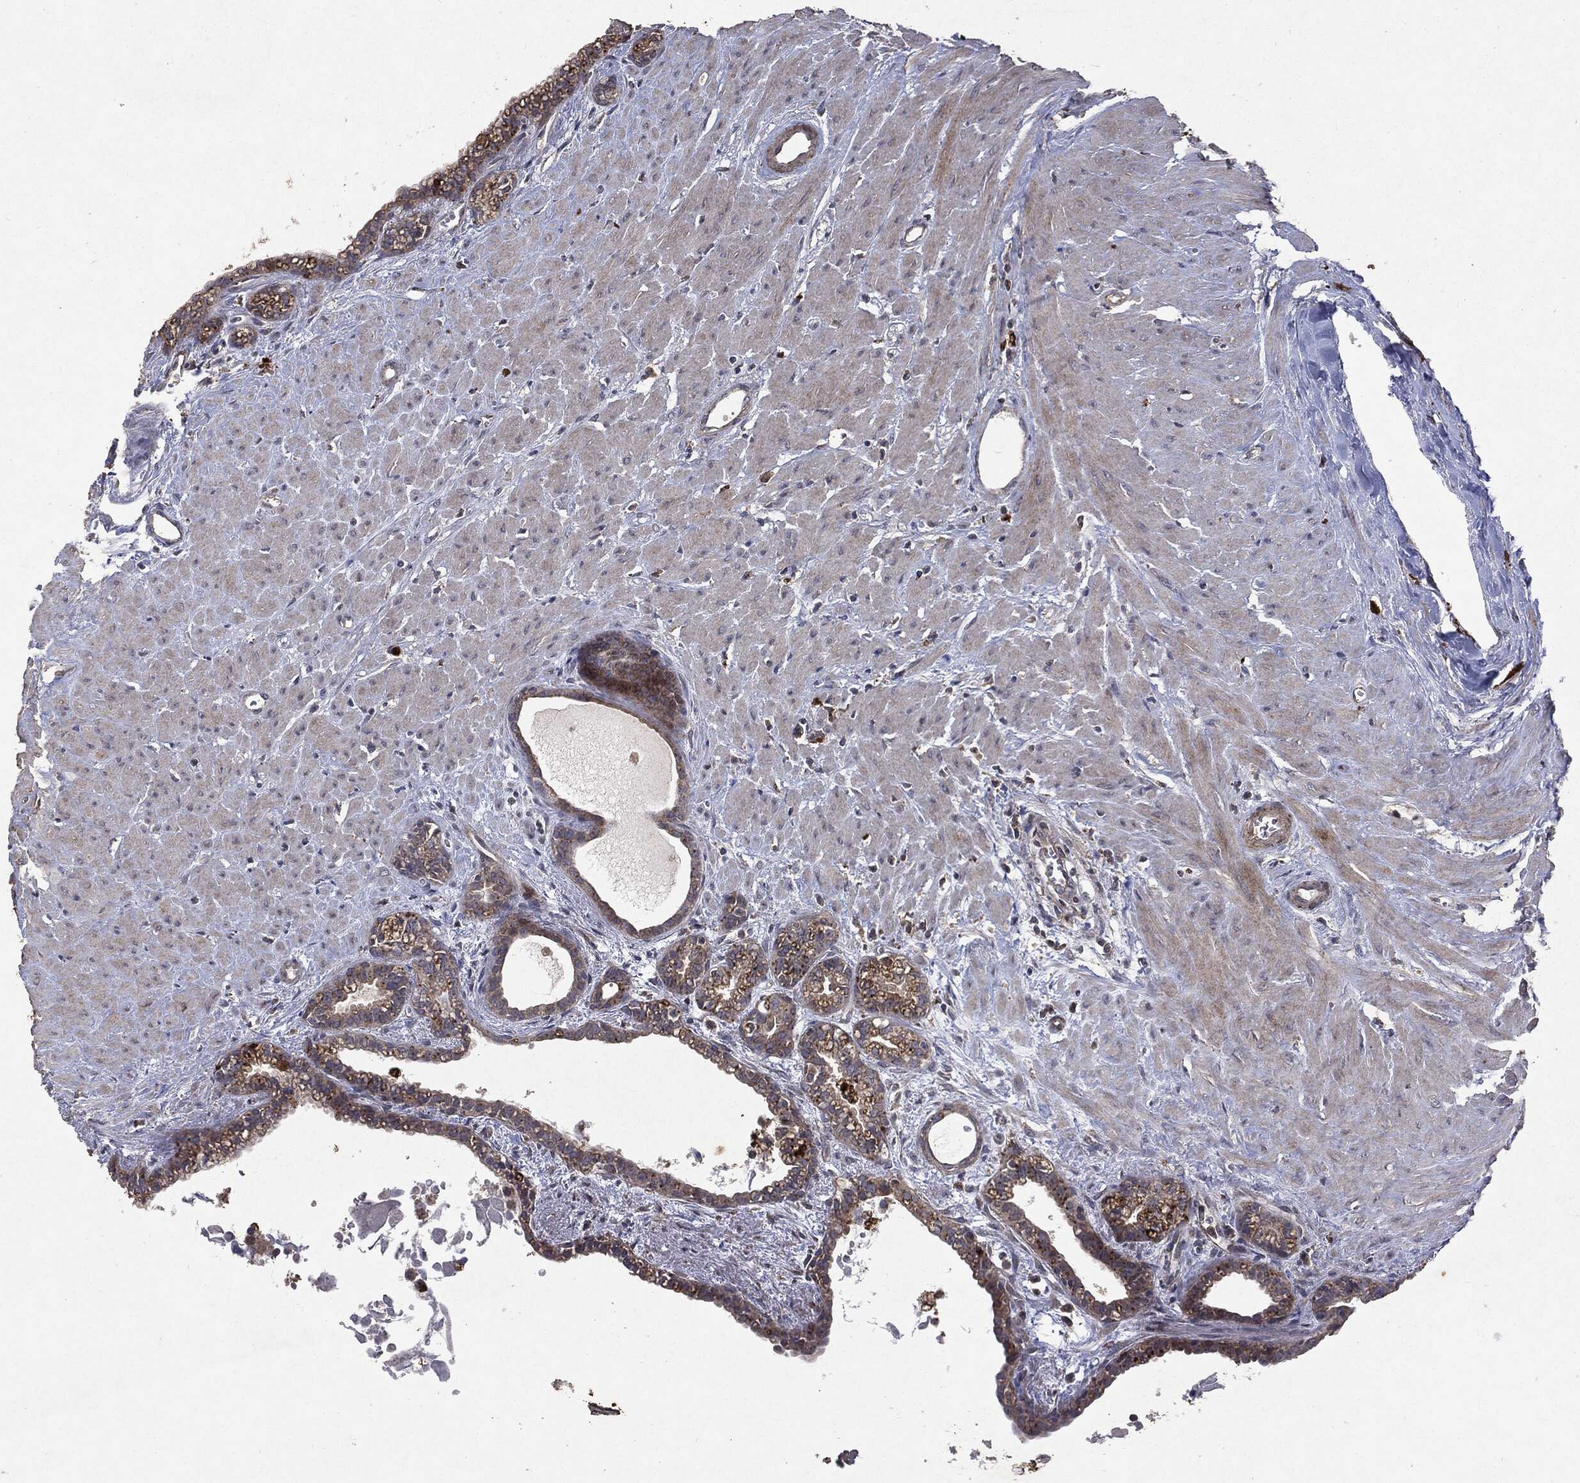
{"staining": {"intensity": "negative", "quantity": "none", "location": "none"}, "tissue": "seminal vesicle", "cell_type": "Glandular cells", "image_type": "normal", "snomed": [{"axis": "morphology", "description": "Normal tissue, NOS"}, {"axis": "morphology", "description": "Urothelial carcinoma, NOS"}, {"axis": "topography", "description": "Urinary bladder"}, {"axis": "topography", "description": "Seminal veicle"}], "caption": "Immunohistochemistry (IHC) micrograph of normal seminal vesicle: human seminal vesicle stained with DAB (3,3'-diaminobenzidine) displays no significant protein expression in glandular cells.", "gene": "PTEN", "patient": {"sex": "male", "age": 76}}